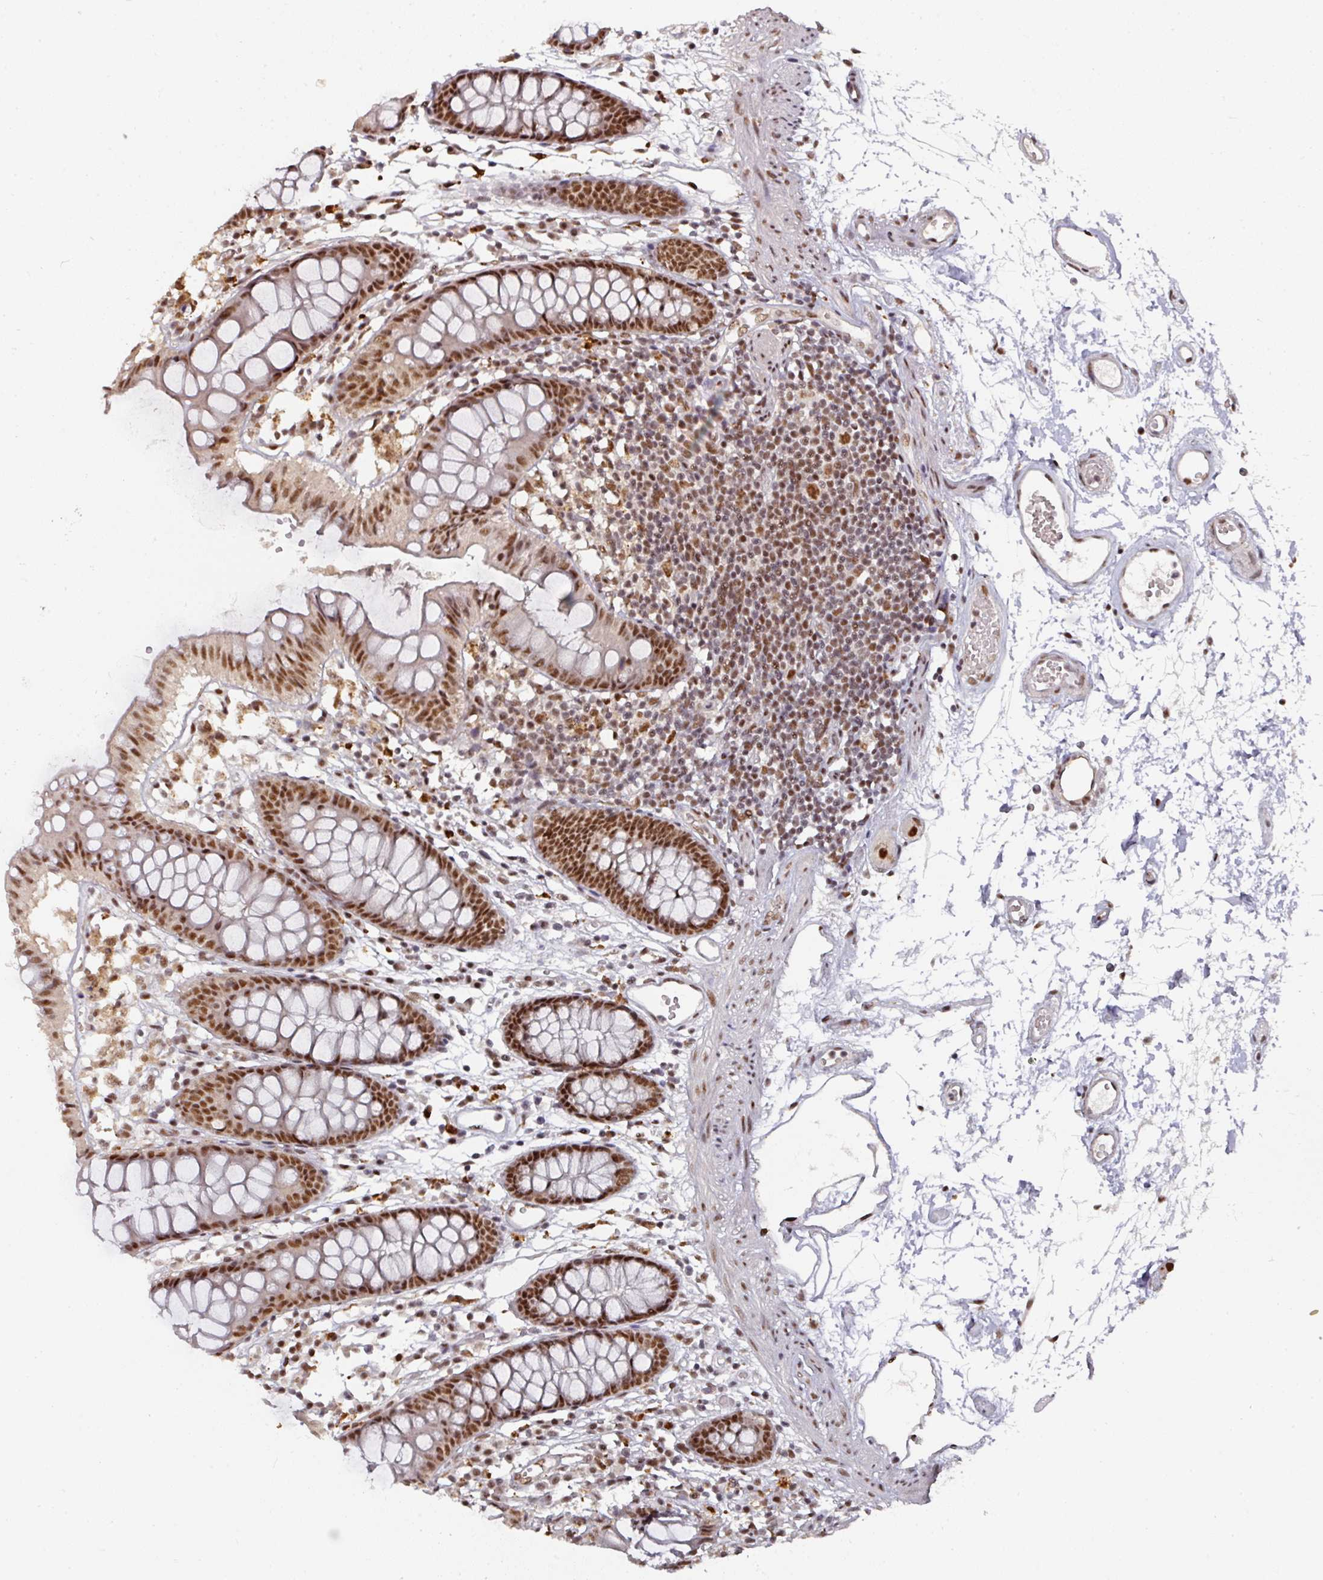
{"staining": {"intensity": "moderate", "quantity": ">75%", "location": "nuclear"}, "tissue": "colon", "cell_type": "Endothelial cells", "image_type": "normal", "snomed": [{"axis": "morphology", "description": "Normal tissue, NOS"}, {"axis": "topography", "description": "Colon"}], "caption": "Immunohistochemistry (IHC) staining of normal colon, which displays medium levels of moderate nuclear staining in approximately >75% of endothelial cells indicating moderate nuclear protein expression. The staining was performed using DAB (brown) for protein detection and nuclei were counterstained in hematoxylin (blue).", "gene": "ENSG00000289690", "patient": {"sex": "female", "age": 84}}